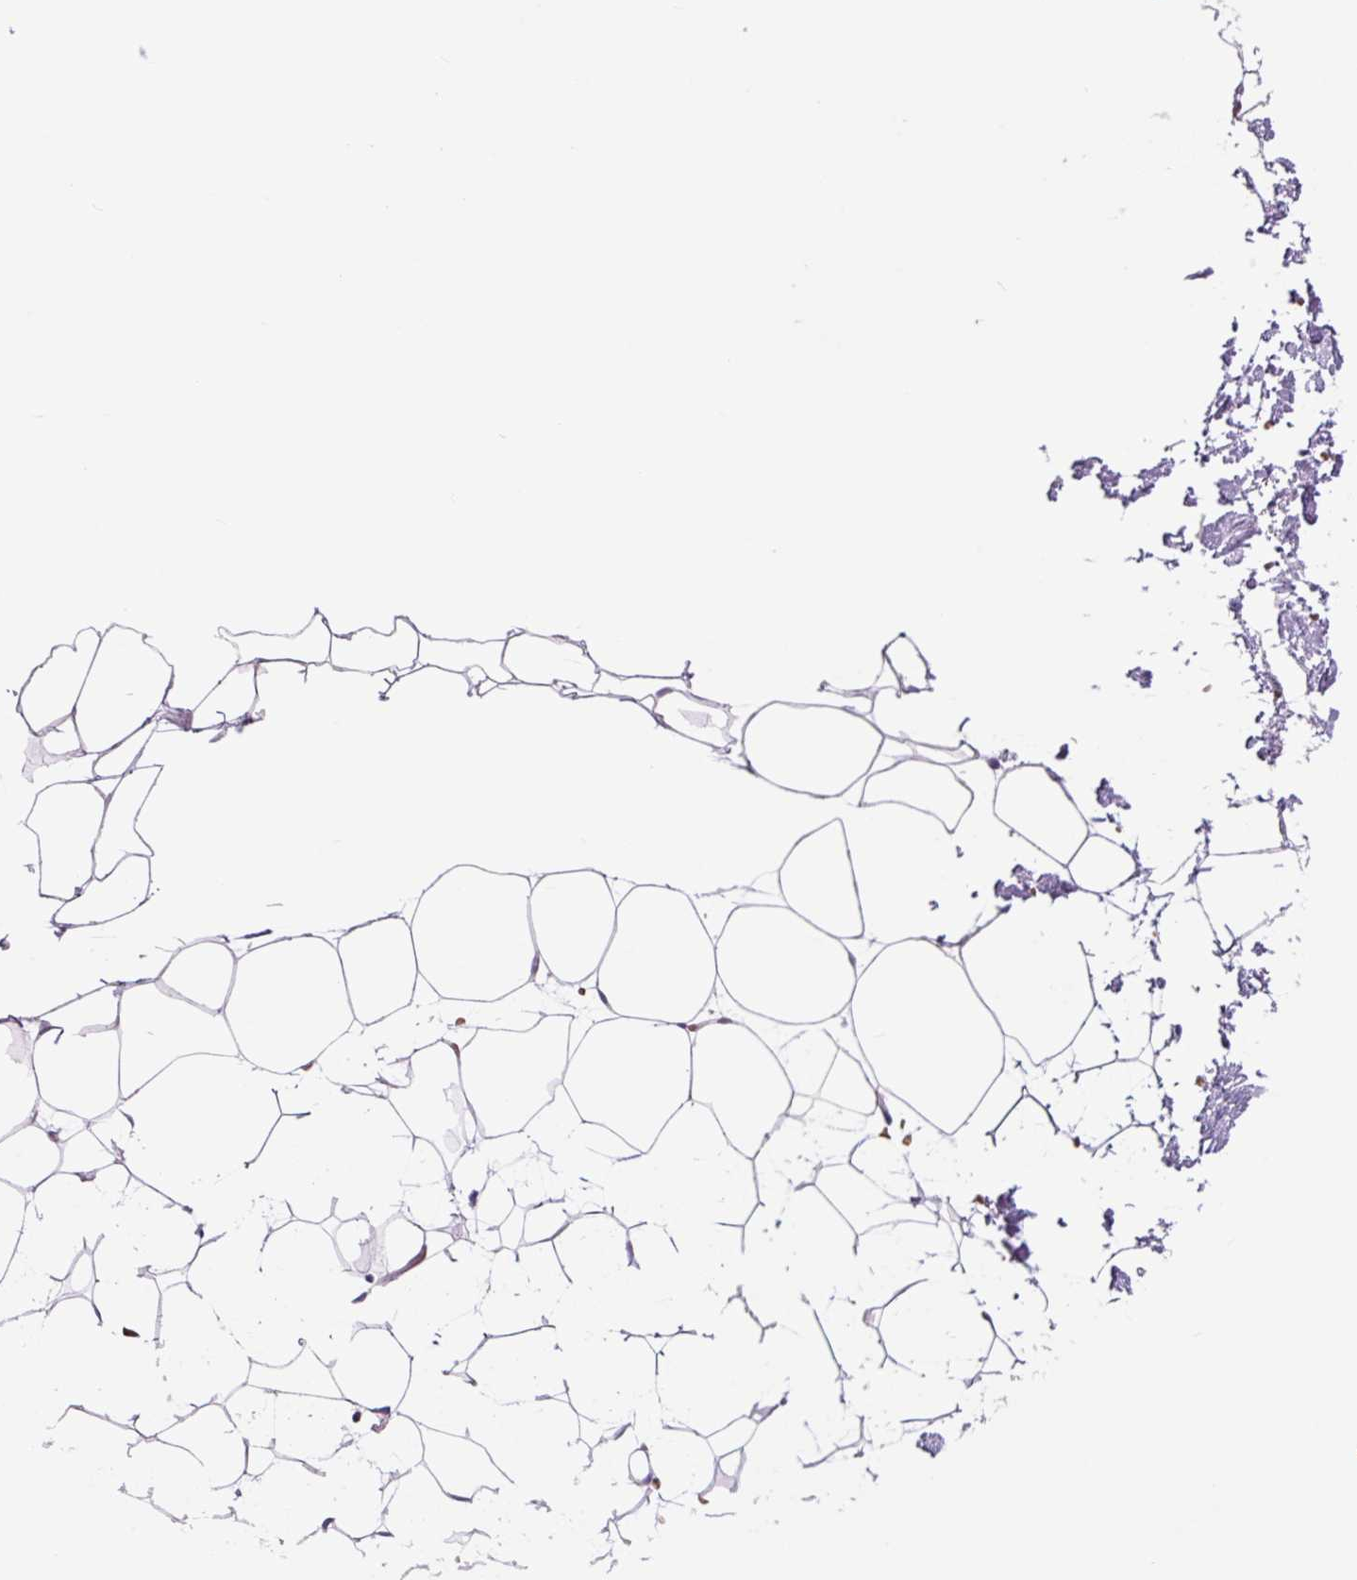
{"staining": {"intensity": "negative", "quantity": "none", "location": "none"}, "tissue": "adipose tissue", "cell_type": "Adipocytes", "image_type": "normal", "snomed": [{"axis": "morphology", "description": "Normal tissue, NOS"}, {"axis": "topography", "description": "Skin"}, {"axis": "topography", "description": "Peripheral nerve tissue"}], "caption": "IHC histopathology image of unremarkable adipose tissue stained for a protein (brown), which exhibits no expression in adipocytes. (Brightfield microscopy of DAB (3,3'-diaminobenzidine) immunohistochemistry (IHC) at high magnification).", "gene": "SPI1", "patient": {"sex": "female", "age": 56}}